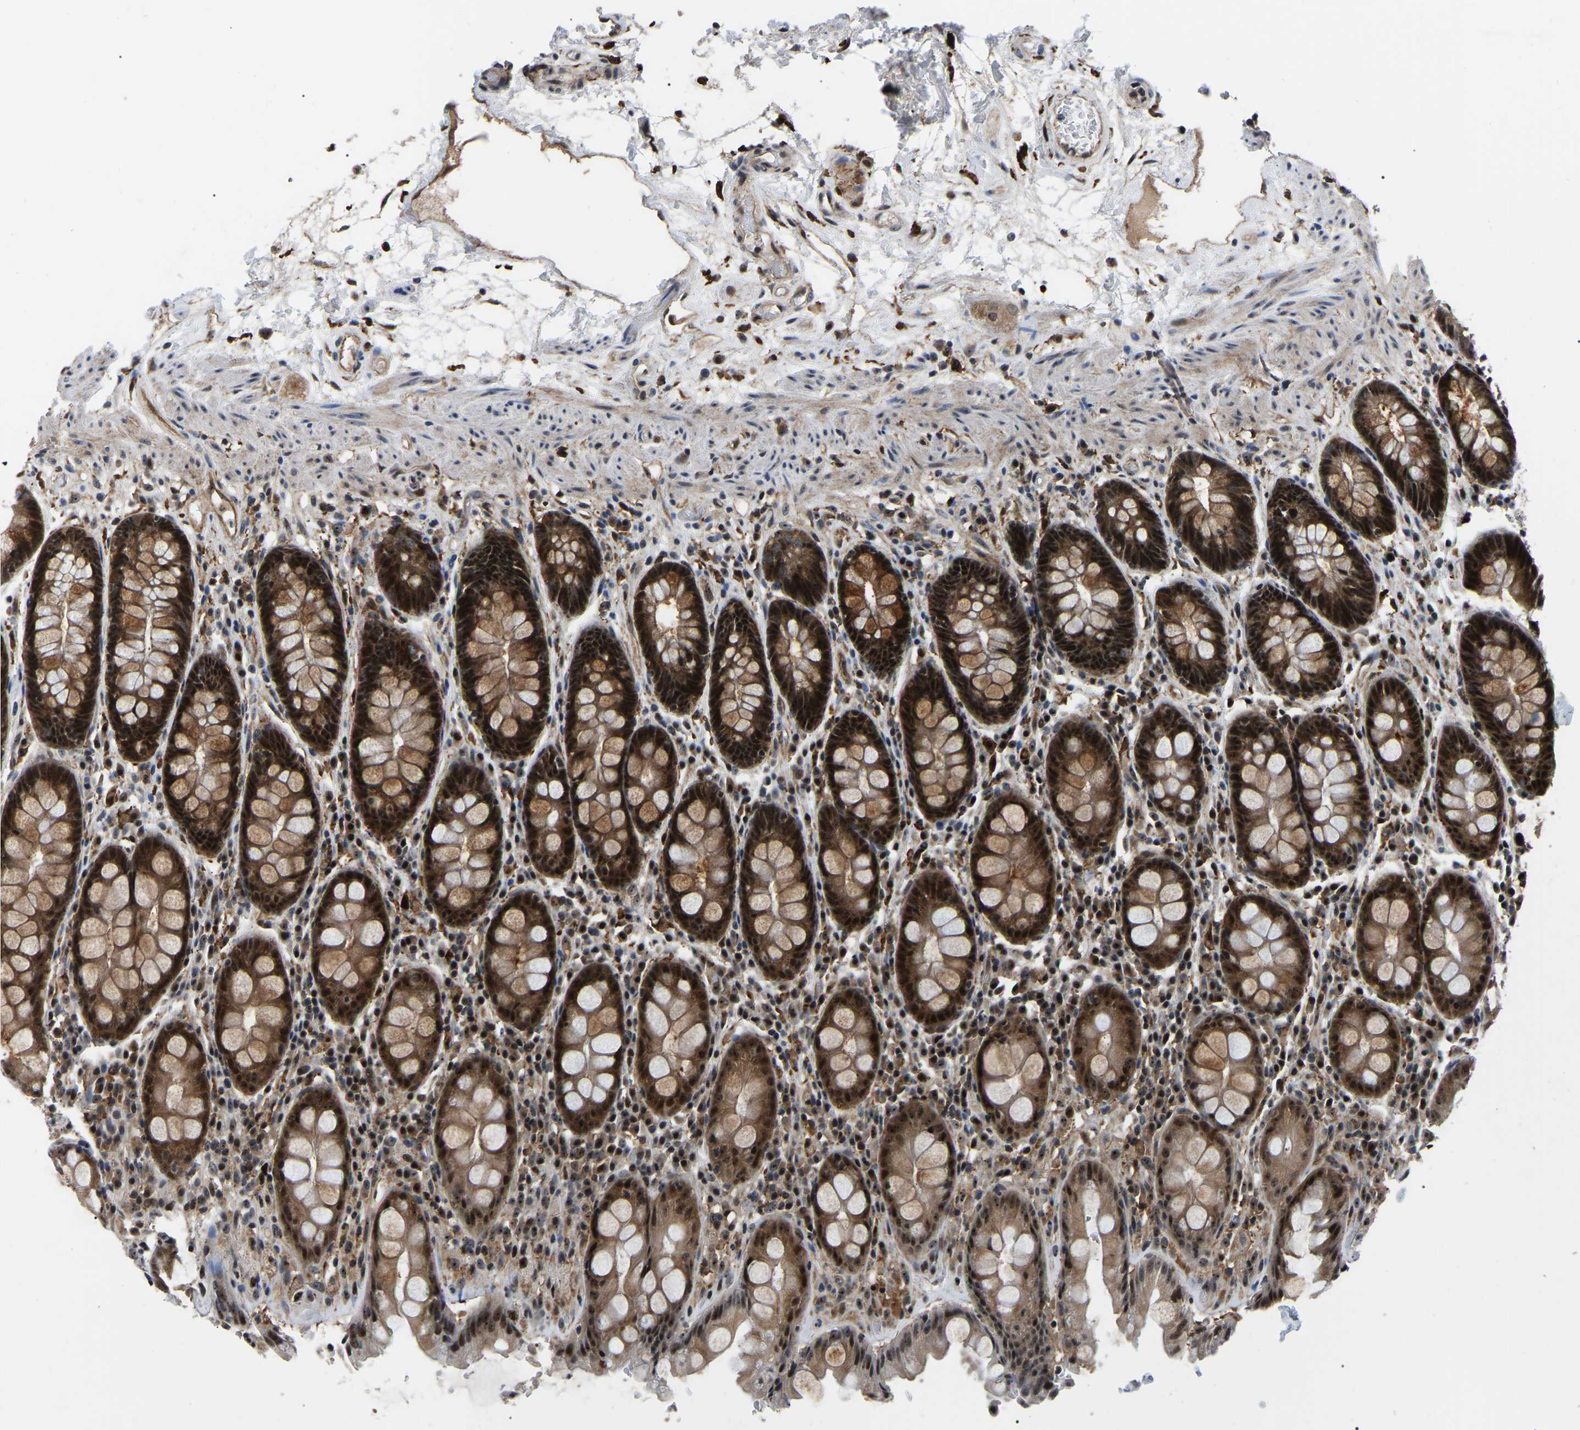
{"staining": {"intensity": "strong", "quantity": ">75%", "location": "cytoplasmic/membranous,nuclear"}, "tissue": "rectum", "cell_type": "Glandular cells", "image_type": "normal", "snomed": [{"axis": "morphology", "description": "Normal tissue, NOS"}, {"axis": "topography", "description": "Rectum"}], "caption": "Strong cytoplasmic/membranous,nuclear protein expression is present in approximately >75% of glandular cells in rectum.", "gene": "RRP1B", "patient": {"sex": "male", "age": 64}}